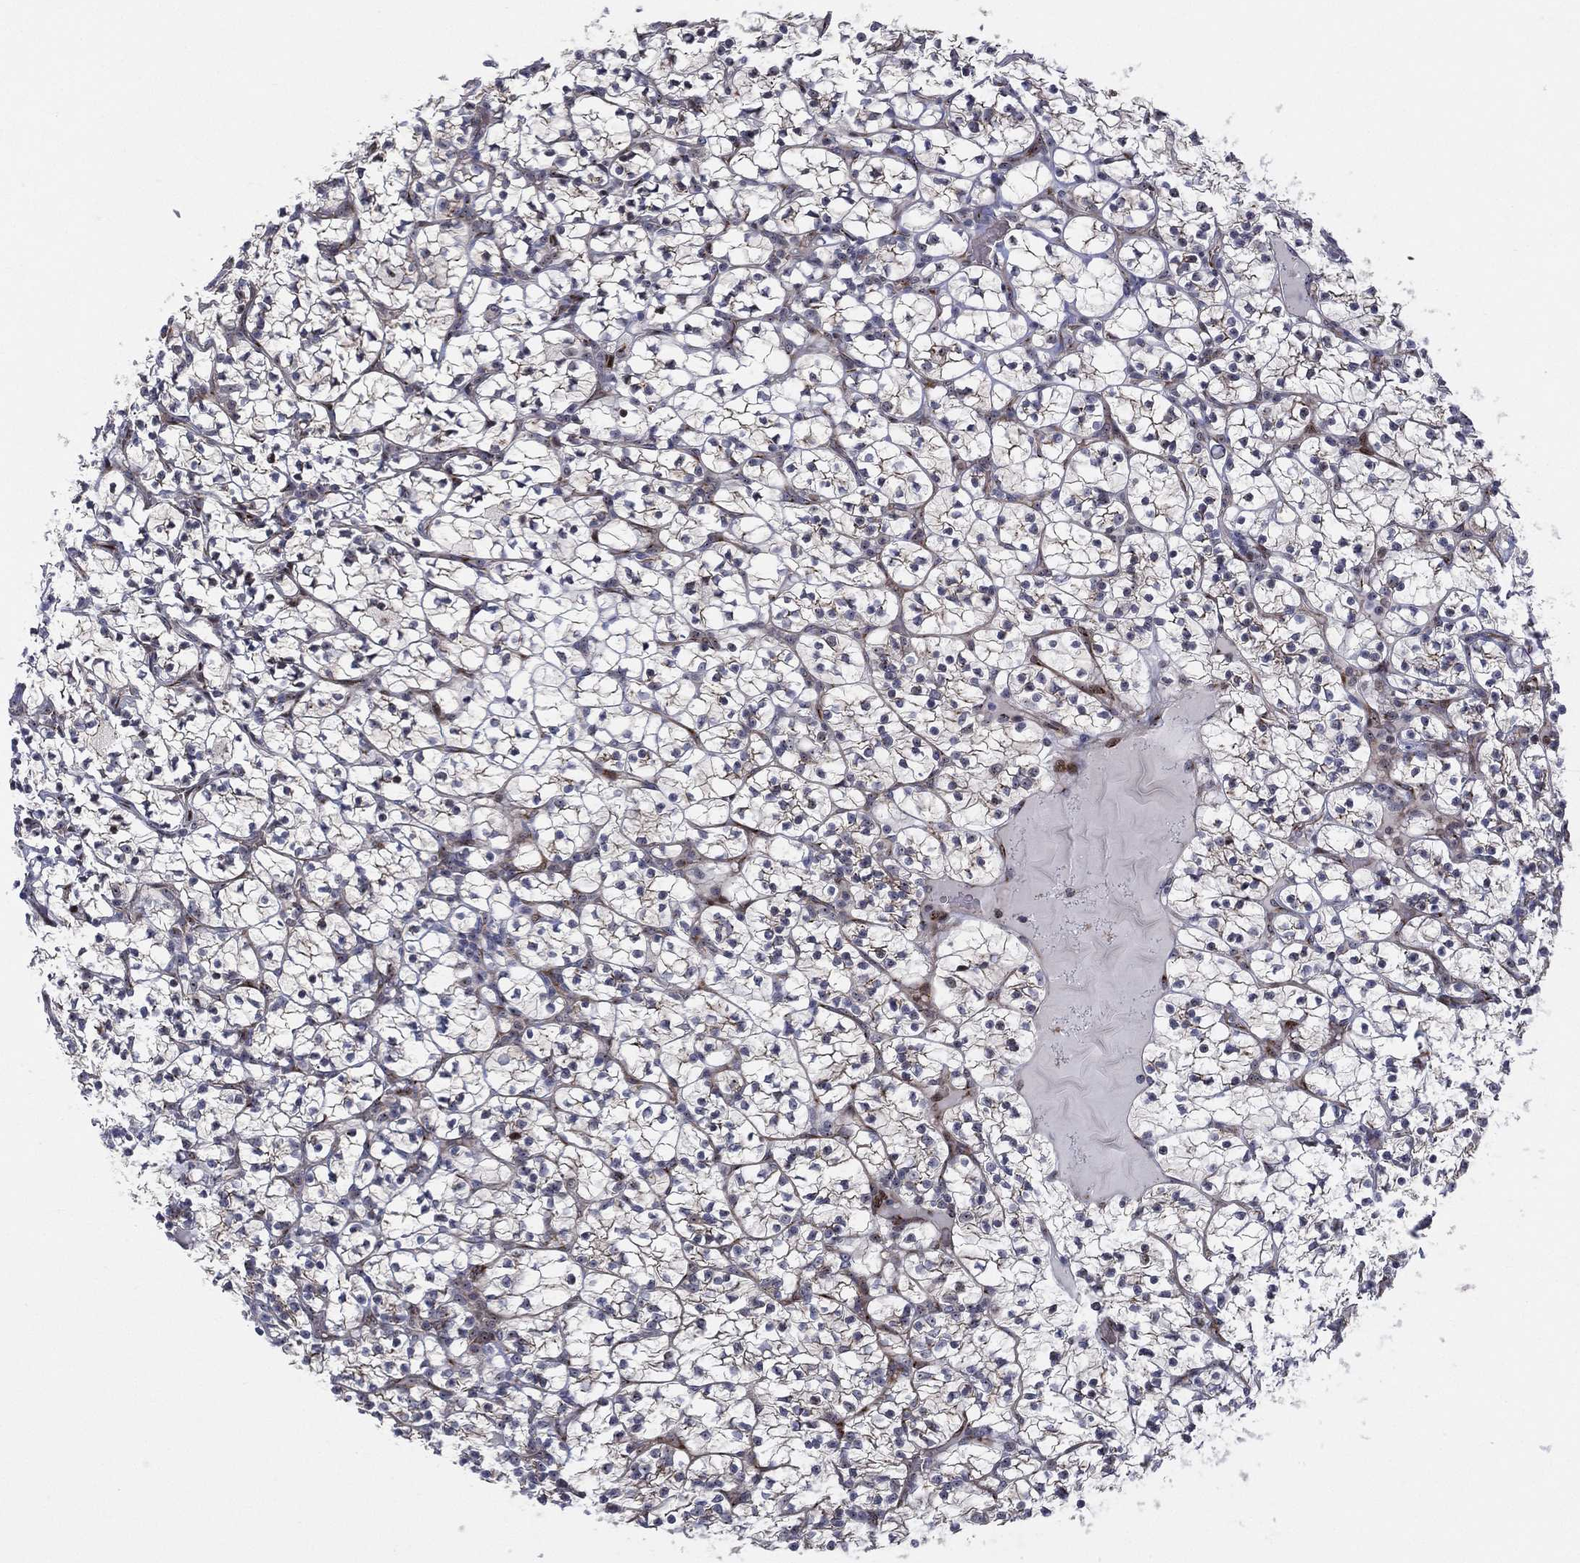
{"staining": {"intensity": "negative", "quantity": "none", "location": "none"}, "tissue": "renal cancer", "cell_type": "Tumor cells", "image_type": "cancer", "snomed": [{"axis": "morphology", "description": "Adenocarcinoma, NOS"}, {"axis": "topography", "description": "Kidney"}], "caption": "Micrograph shows no protein positivity in tumor cells of renal cancer (adenocarcinoma) tissue. (Stains: DAB IHC with hematoxylin counter stain, Microscopy: brightfield microscopy at high magnification).", "gene": "VHL", "patient": {"sex": "female", "age": 89}}